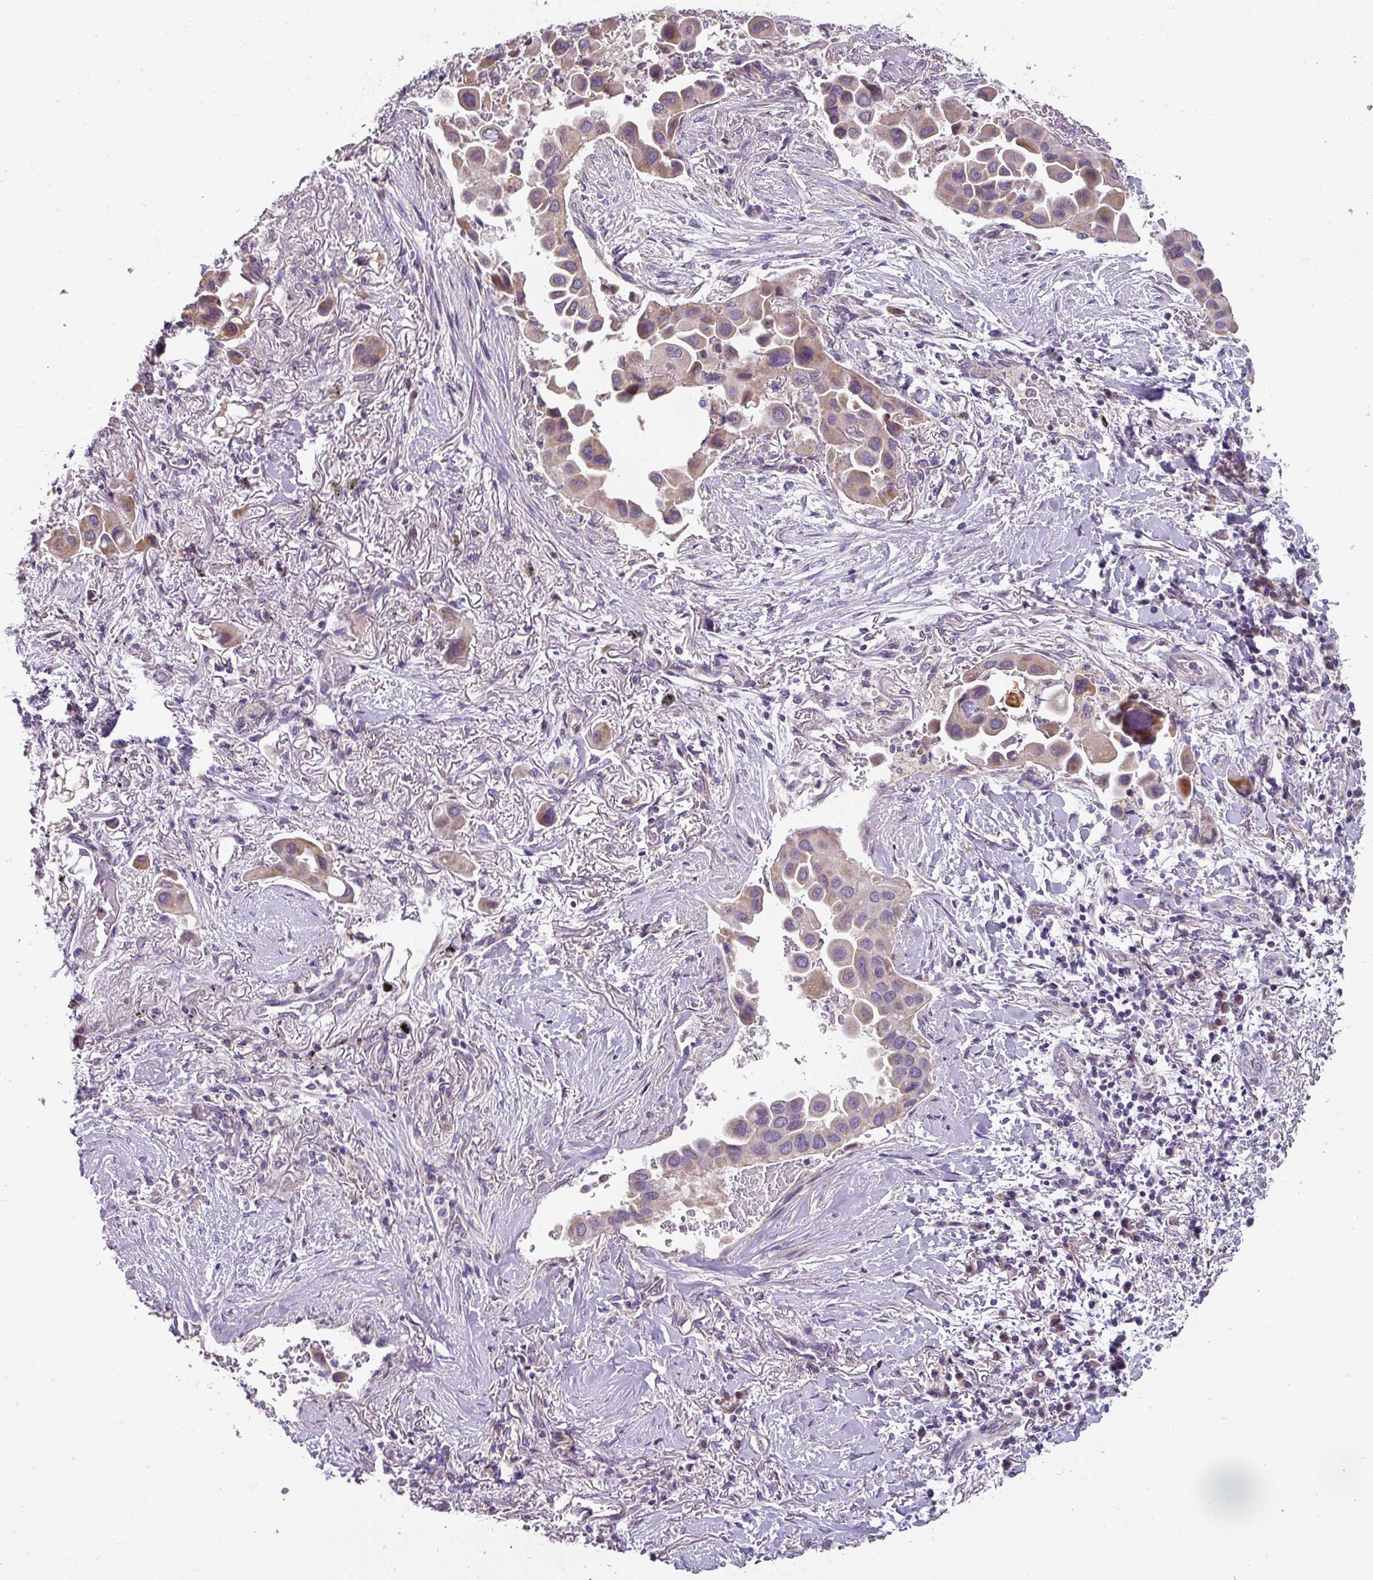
{"staining": {"intensity": "weak", "quantity": ">75%", "location": "cytoplasmic/membranous"}, "tissue": "lung cancer", "cell_type": "Tumor cells", "image_type": "cancer", "snomed": [{"axis": "morphology", "description": "Adenocarcinoma, NOS"}, {"axis": "topography", "description": "Lung"}], "caption": "Immunohistochemical staining of human lung cancer (adenocarcinoma) displays low levels of weak cytoplasmic/membranous staining in about >75% of tumor cells. (Brightfield microscopy of DAB IHC at high magnification).", "gene": "PALS2", "patient": {"sex": "female", "age": 76}}